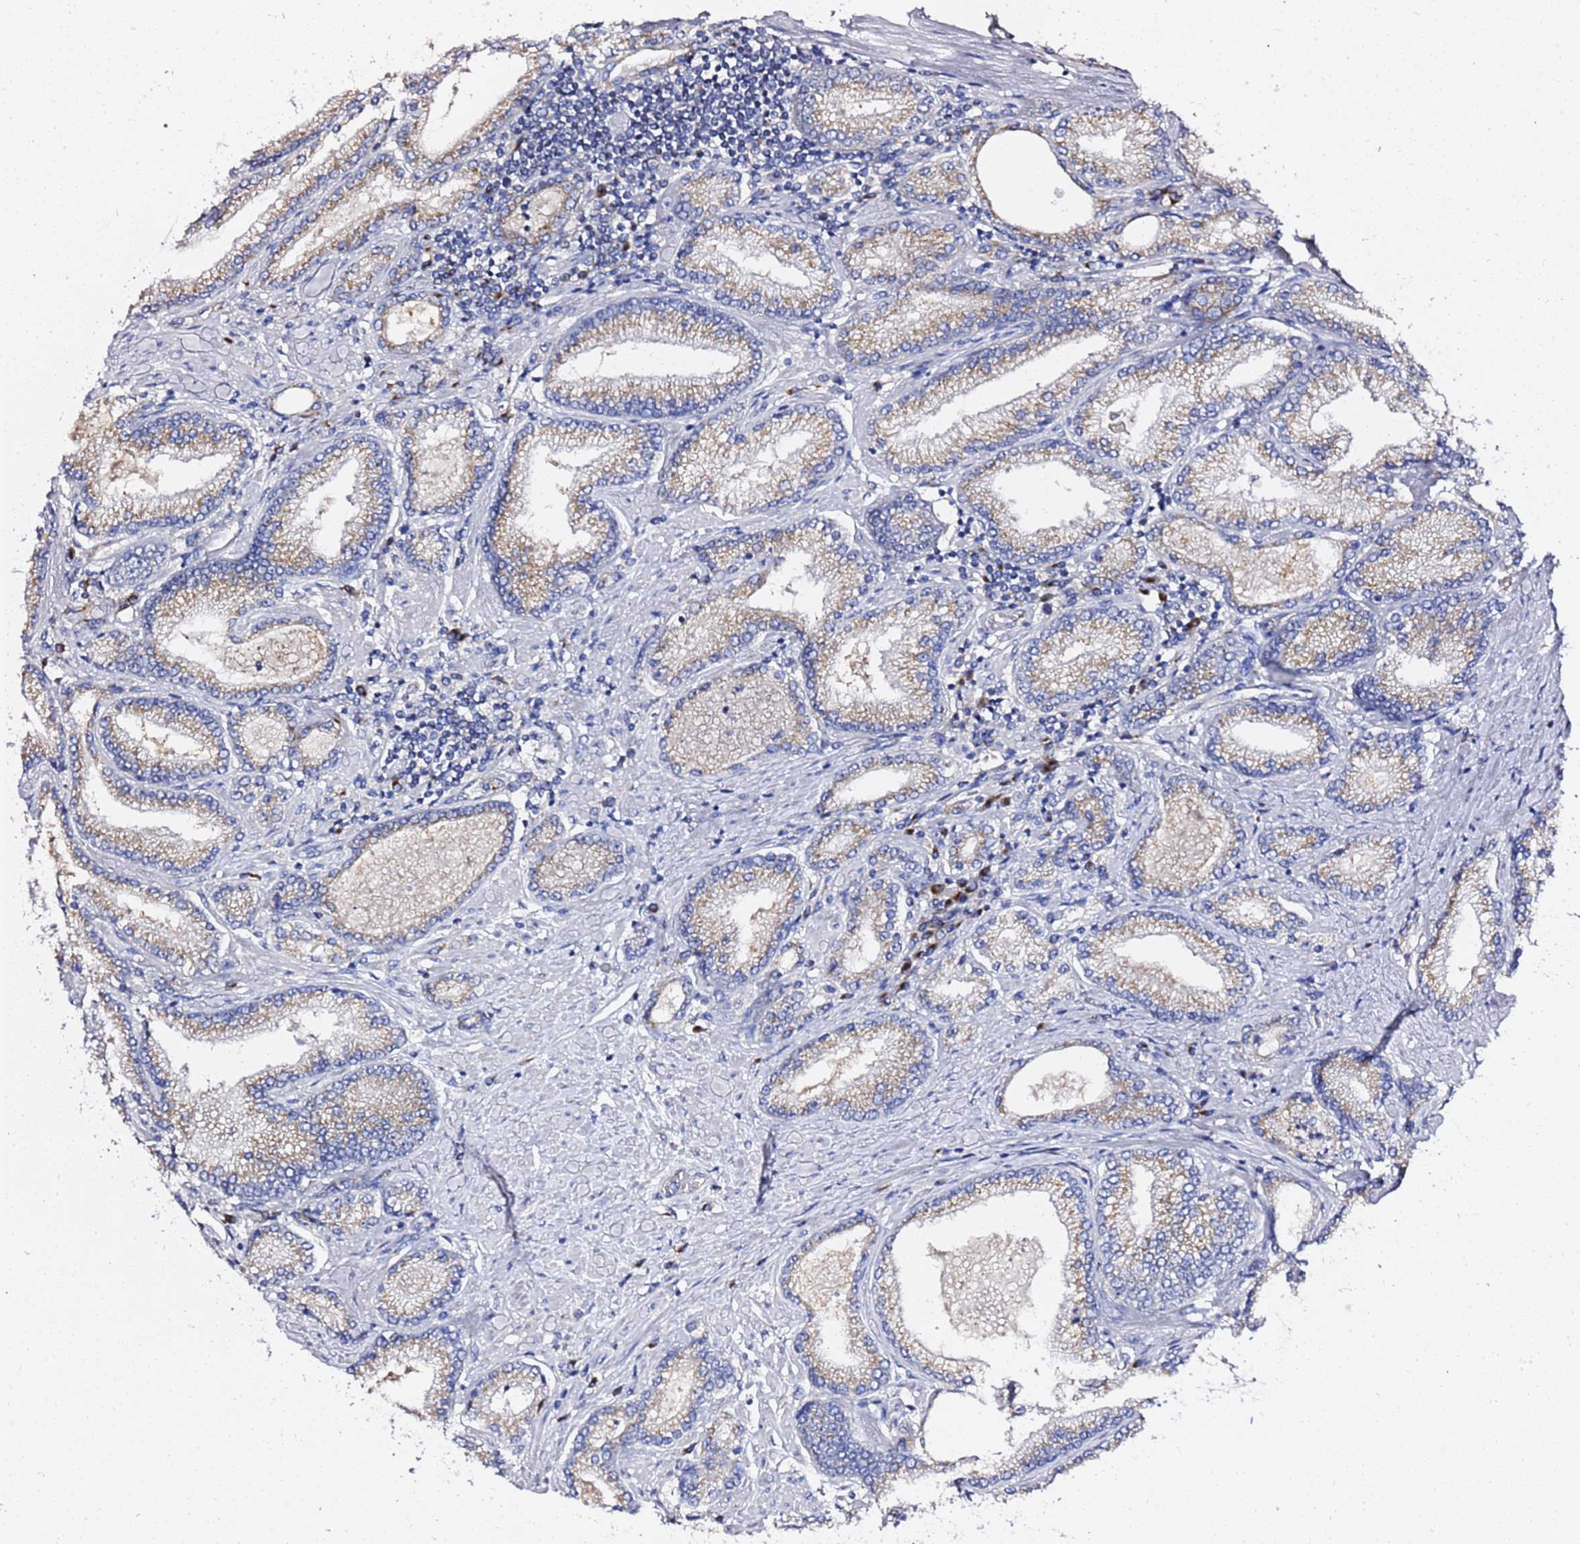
{"staining": {"intensity": "moderate", "quantity": ">75%", "location": "cytoplasmic/membranous"}, "tissue": "prostate cancer", "cell_type": "Tumor cells", "image_type": "cancer", "snomed": [{"axis": "morphology", "description": "Adenocarcinoma, High grade"}, {"axis": "topography", "description": "Prostate"}], "caption": "IHC (DAB) staining of human prostate cancer demonstrates moderate cytoplasmic/membranous protein expression in about >75% of tumor cells.", "gene": "ANAPC1", "patient": {"sex": "male", "age": 66}}